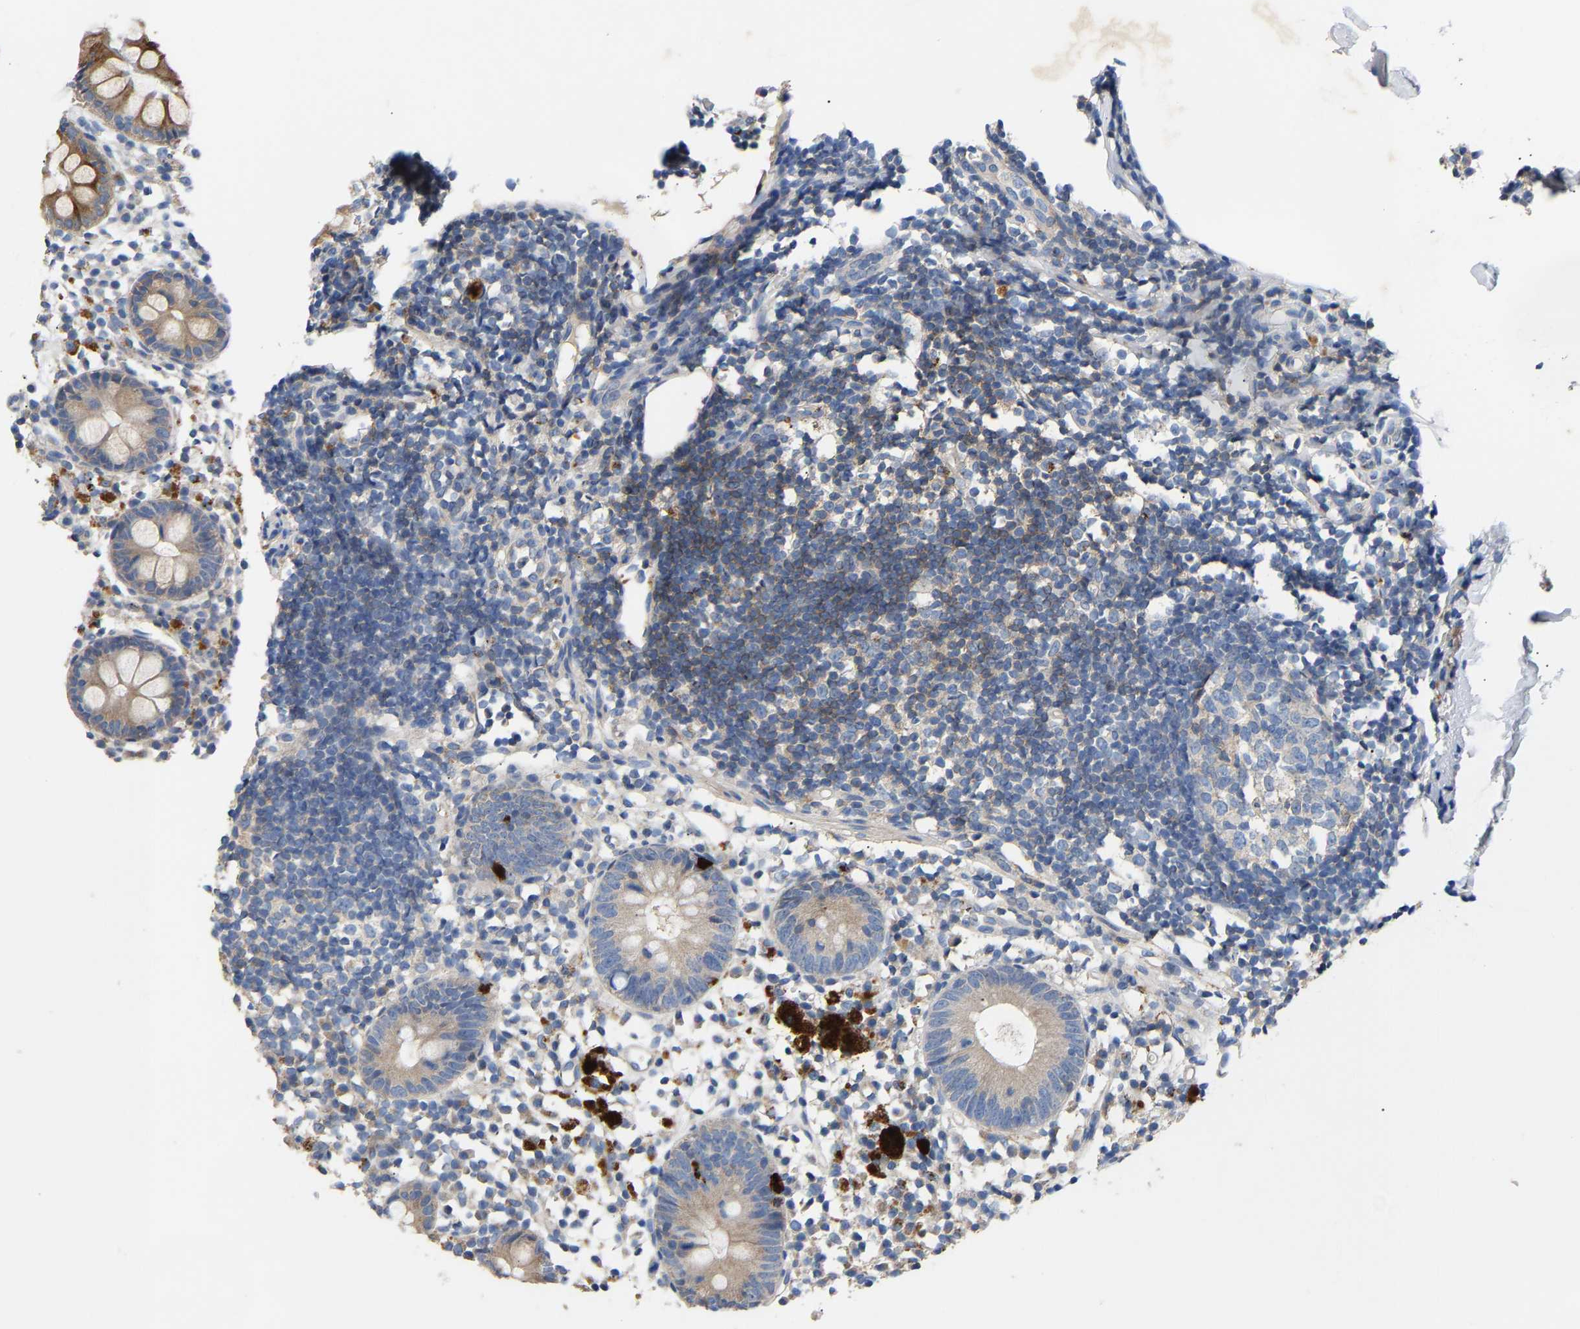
{"staining": {"intensity": "moderate", "quantity": "<25%", "location": "cytoplasmic/membranous"}, "tissue": "appendix", "cell_type": "Glandular cells", "image_type": "normal", "snomed": [{"axis": "morphology", "description": "Normal tissue, NOS"}, {"axis": "topography", "description": "Appendix"}], "caption": "Glandular cells demonstrate low levels of moderate cytoplasmic/membranous positivity in about <25% of cells in benign human appendix. The staining is performed using DAB brown chromogen to label protein expression. The nuclei are counter-stained blue using hematoxylin.", "gene": "CCDC171", "patient": {"sex": "female", "age": 20}}